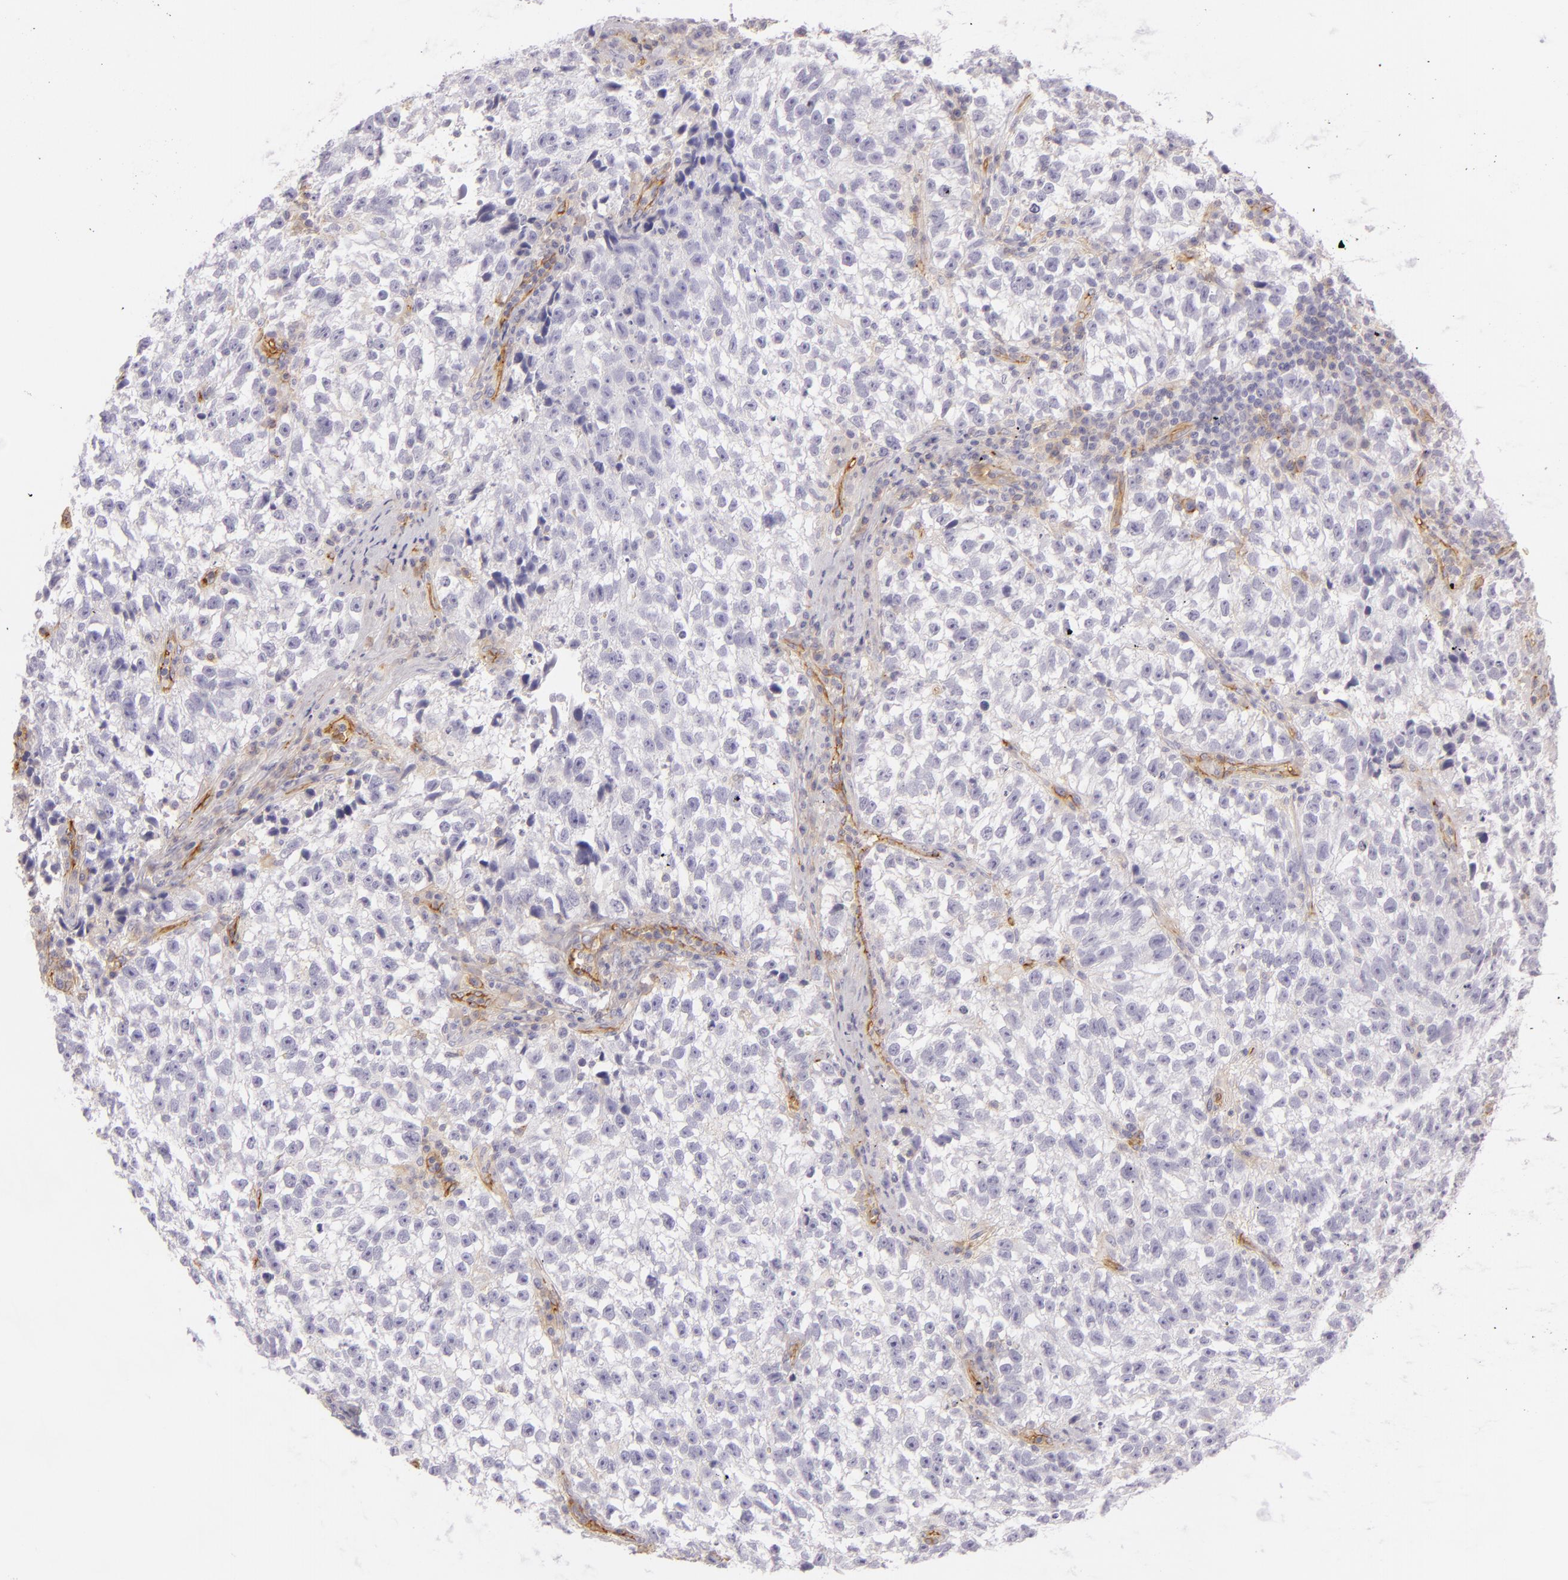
{"staining": {"intensity": "negative", "quantity": "none", "location": "none"}, "tissue": "testis cancer", "cell_type": "Tumor cells", "image_type": "cancer", "snomed": [{"axis": "morphology", "description": "Seminoma, NOS"}, {"axis": "topography", "description": "Testis"}], "caption": "This is an immunohistochemistry photomicrograph of human testis cancer (seminoma). There is no expression in tumor cells.", "gene": "CD59", "patient": {"sex": "male", "age": 38}}